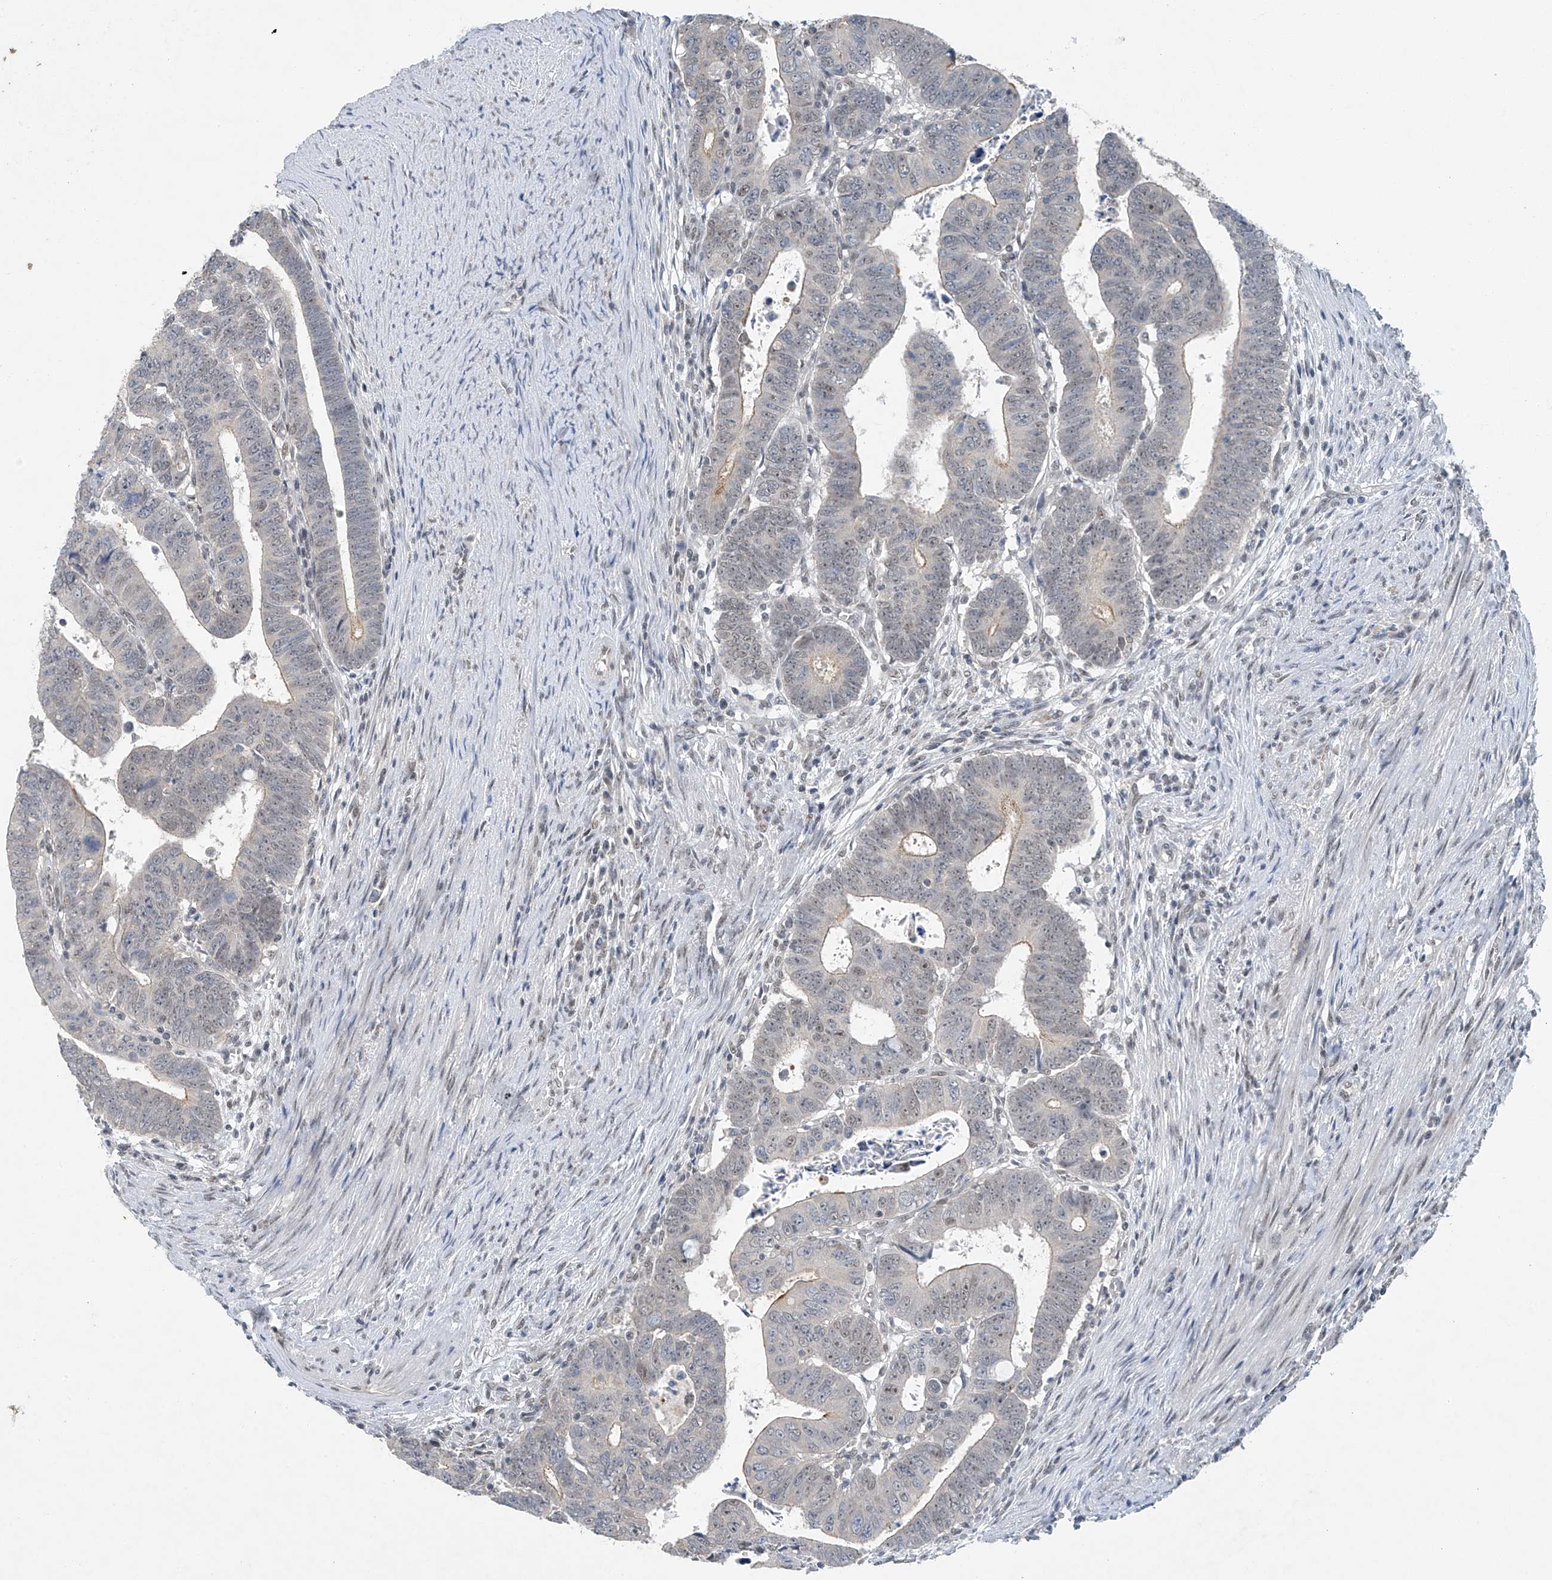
{"staining": {"intensity": "weak", "quantity": "<25%", "location": "cytoplasmic/membranous"}, "tissue": "colorectal cancer", "cell_type": "Tumor cells", "image_type": "cancer", "snomed": [{"axis": "morphology", "description": "Normal tissue, NOS"}, {"axis": "morphology", "description": "Adenocarcinoma, NOS"}, {"axis": "topography", "description": "Rectum"}], "caption": "Tumor cells are negative for protein expression in human colorectal cancer. Nuclei are stained in blue.", "gene": "TAF8", "patient": {"sex": "female", "age": 65}}